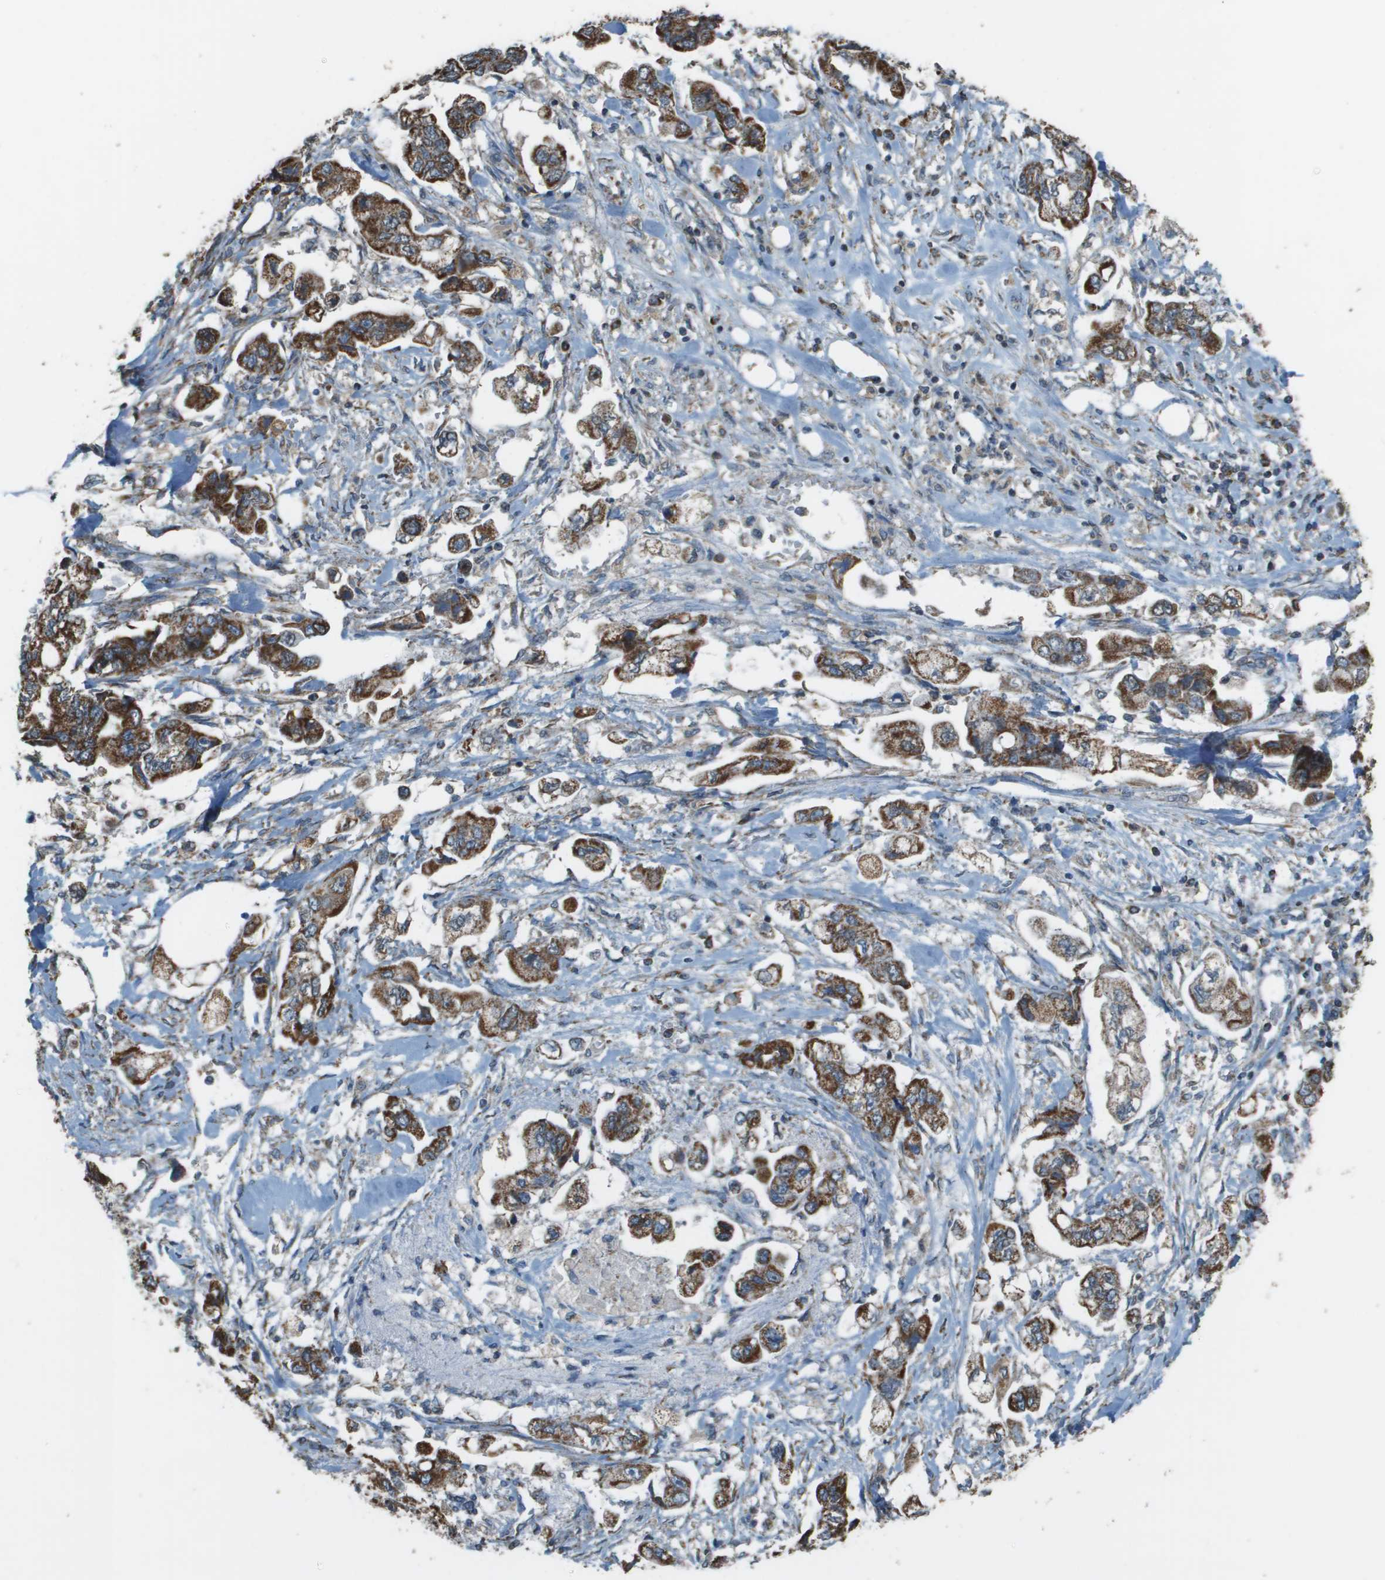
{"staining": {"intensity": "strong", "quantity": ">75%", "location": "cytoplasmic/membranous"}, "tissue": "stomach cancer", "cell_type": "Tumor cells", "image_type": "cancer", "snomed": [{"axis": "morphology", "description": "Adenocarcinoma, NOS"}, {"axis": "topography", "description": "Stomach"}], "caption": "IHC of stomach cancer (adenocarcinoma) shows high levels of strong cytoplasmic/membranous expression in approximately >75% of tumor cells. (Brightfield microscopy of DAB IHC at high magnification).", "gene": "FH", "patient": {"sex": "male", "age": 62}}